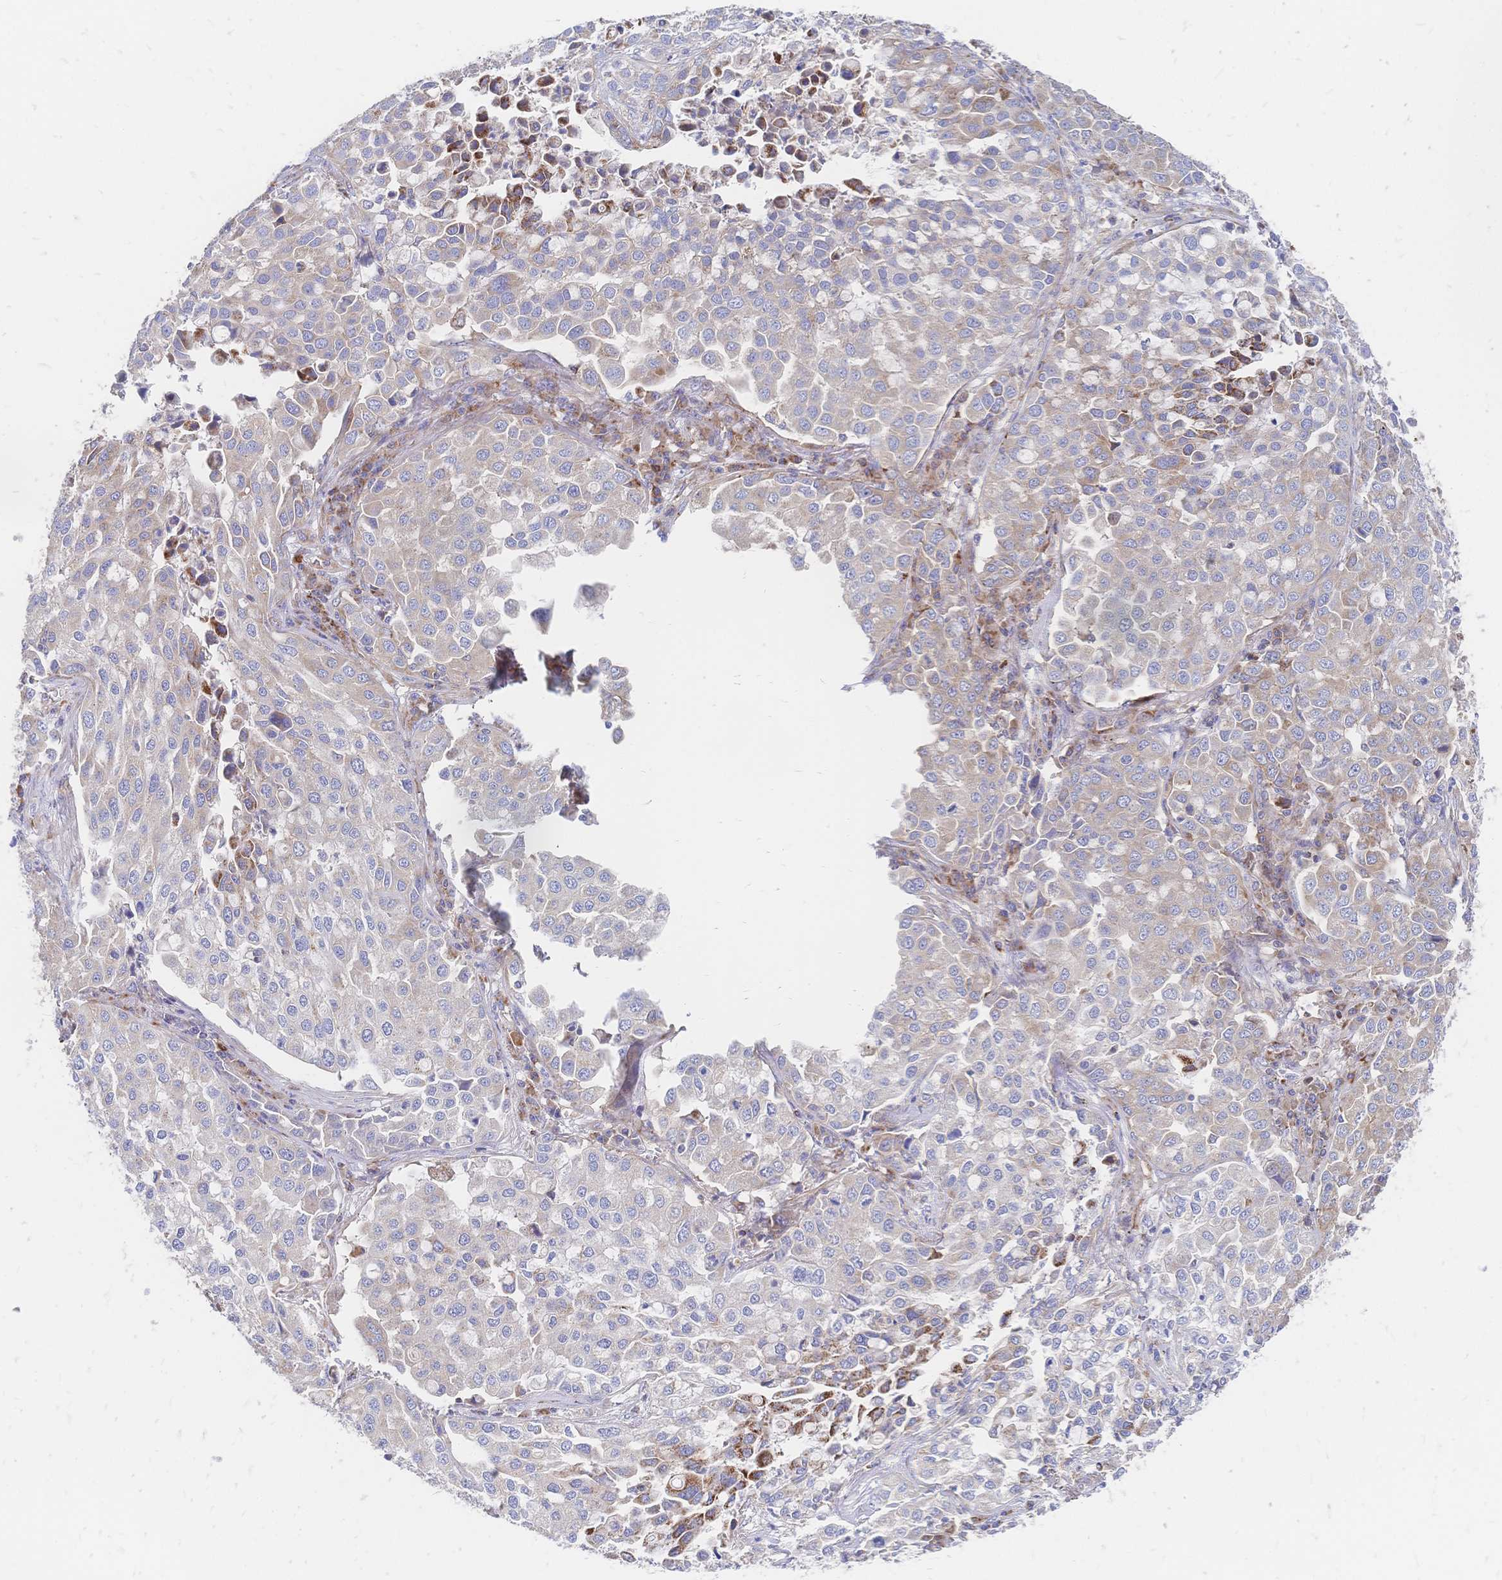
{"staining": {"intensity": "weak", "quantity": "<25%", "location": "cytoplasmic/membranous"}, "tissue": "lung cancer", "cell_type": "Tumor cells", "image_type": "cancer", "snomed": [{"axis": "morphology", "description": "Adenocarcinoma, NOS"}, {"axis": "morphology", "description": "Adenocarcinoma, metastatic, NOS"}, {"axis": "topography", "description": "Lymph node"}, {"axis": "topography", "description": "Lung"}], "caption": "Lung cancer (metastatic adenocarcinoma) was stained to show a protein in brown. There is no significant staining in tumor cells.", "gene": "SORBS1", "patient": {"sex": "female", "age": 65}}